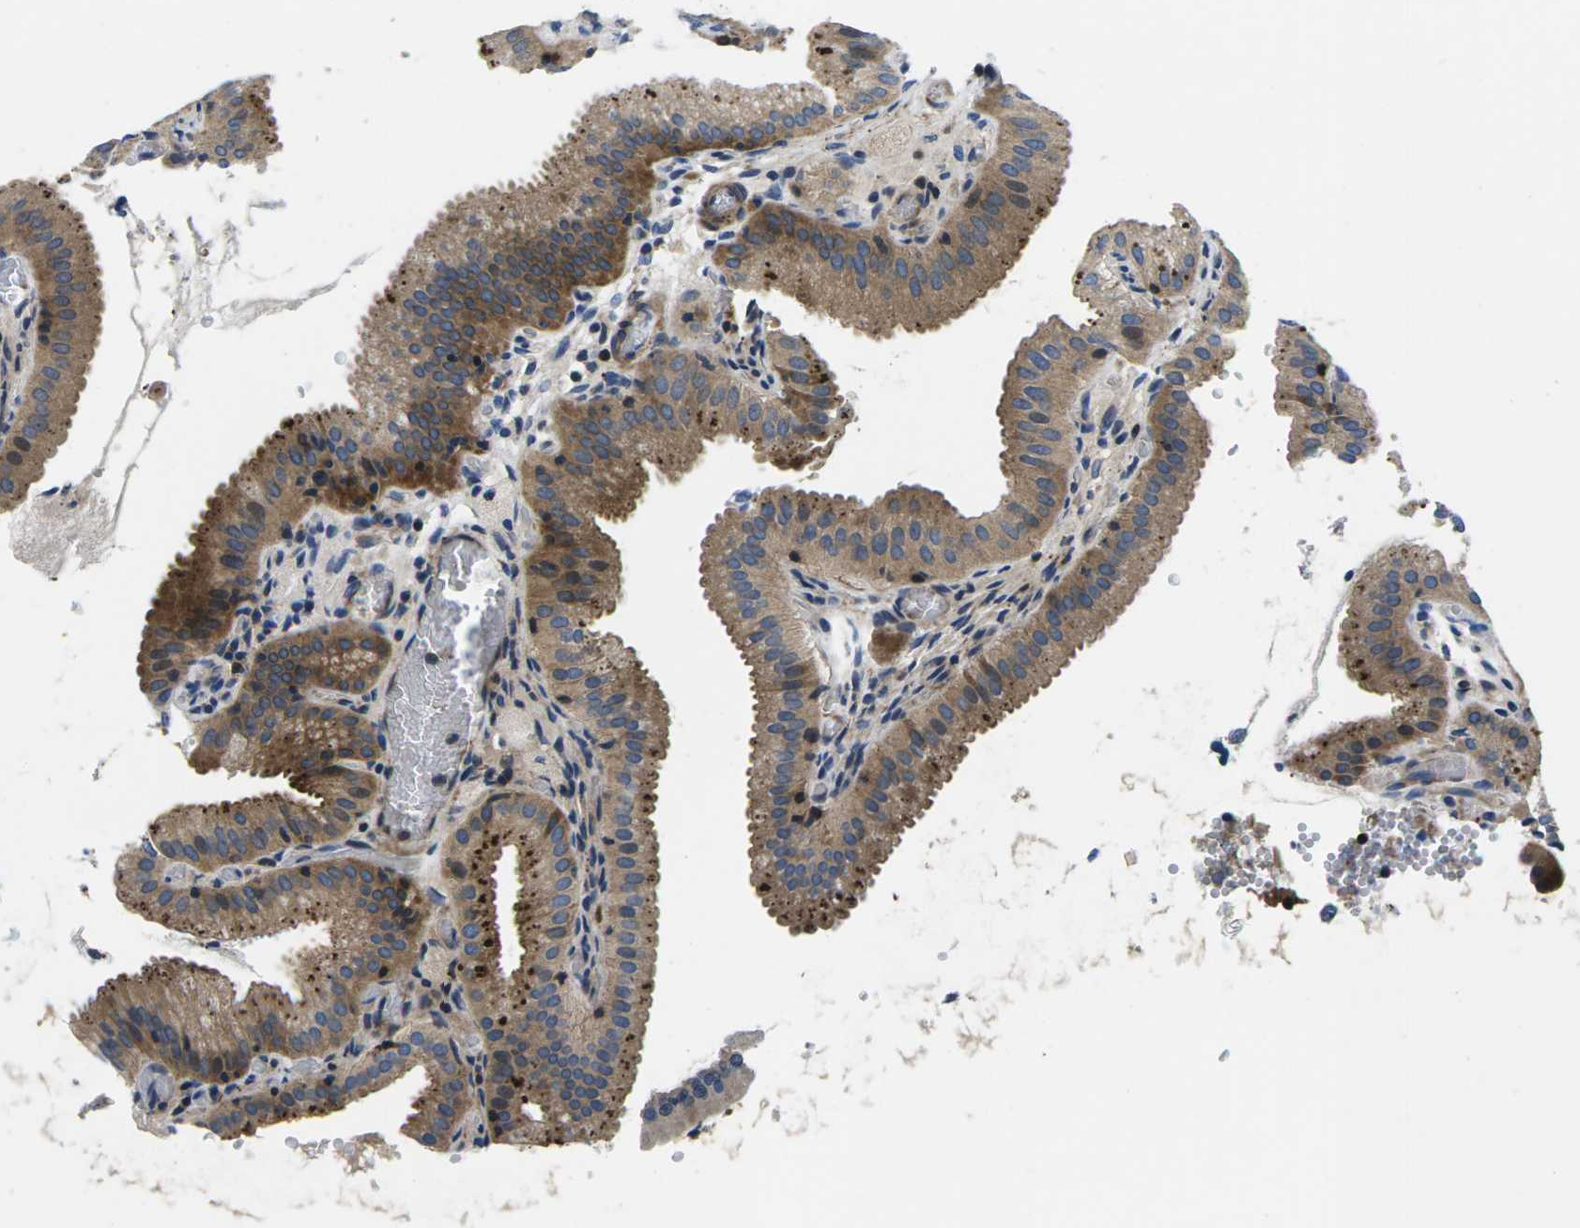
{"staining": {"intensity": "moderate", "quantity": ">75%", "location": "cytoplasmic/membranous"}, "tissue": "gallbladder", "cell_type": "Glandular cells", "image_type": "normal", "snomed": [{"axis": "morphology", "description": "Normal tissue, NOS"}, {"axis": "topography", "description": "Gallbladder"}], "caption": "DAB immunohistochemical staining of unremarkable human gallbladder displays moderate cytoplasmic/membranous protein staining in approximately >75% of glandular cells. The staining was performed using DAB (3,3'-diaminobenzidine) to visualize the protein expression in brown, while the nuclei were stained in blue with hematoxylin (Magnification: 20x).", "gene": "PLCE1", "patient": {"sex": "male", "age": 54}}